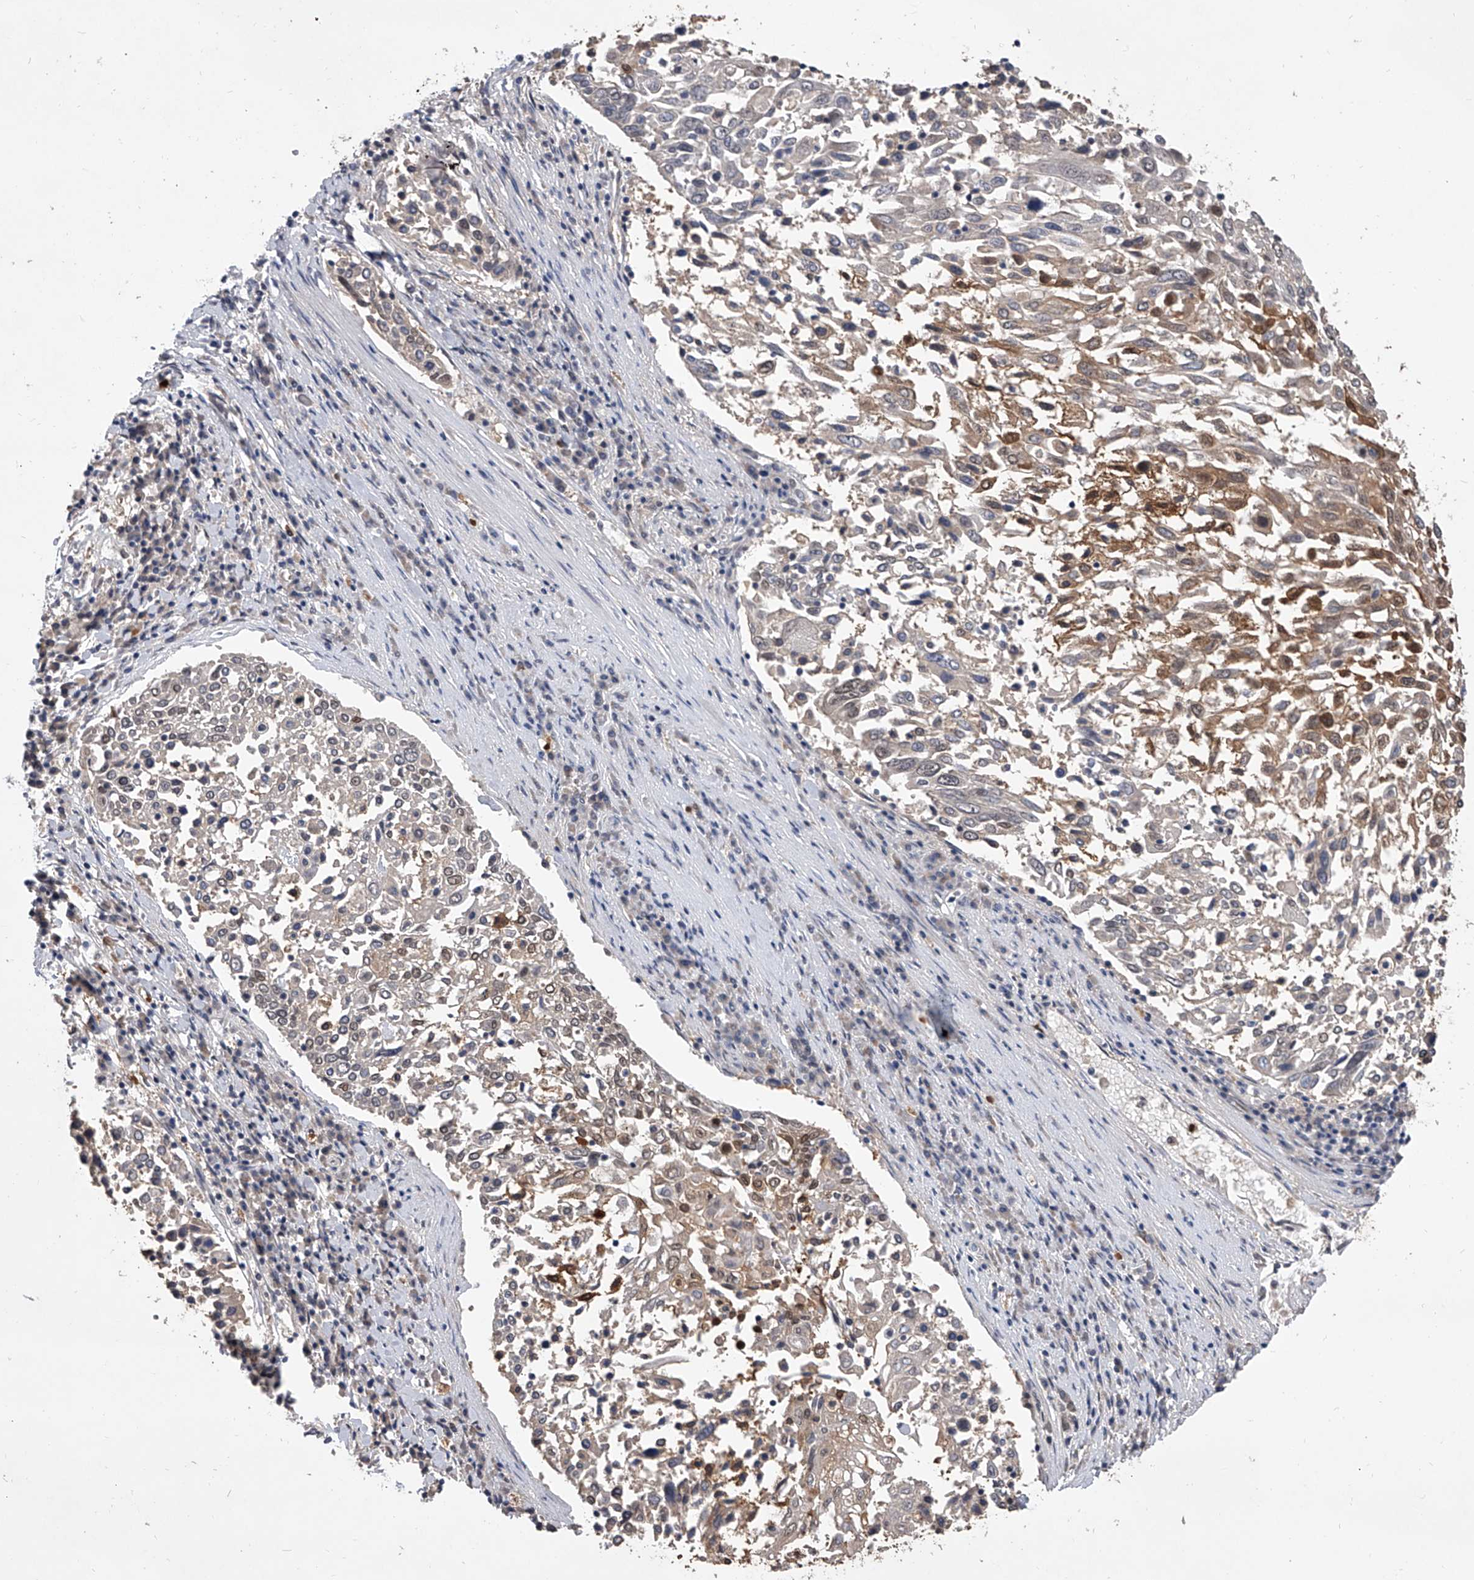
{"staining": {"intensity": "moderate", "quantity": "<25%", "location": "cytoplasmic/membranous"}, "tissue": "lung cancer", "cell_type": "Tumor cells", "image_type": "cancer", "snomed": [{"axis": "morphology", "description": "Squamous cell carcinoma, NOS"}, {"axis": "topography", "description": "Lung"}], "caption": "Lung cancer tissue demonstrates moderate cytoplasmic/membranous positivity in approximately <25% of tumor cells, visualized by immunohistochemistry.", "gene": "BHLHE23", "patient": {"sex": "male", "age": 65}}